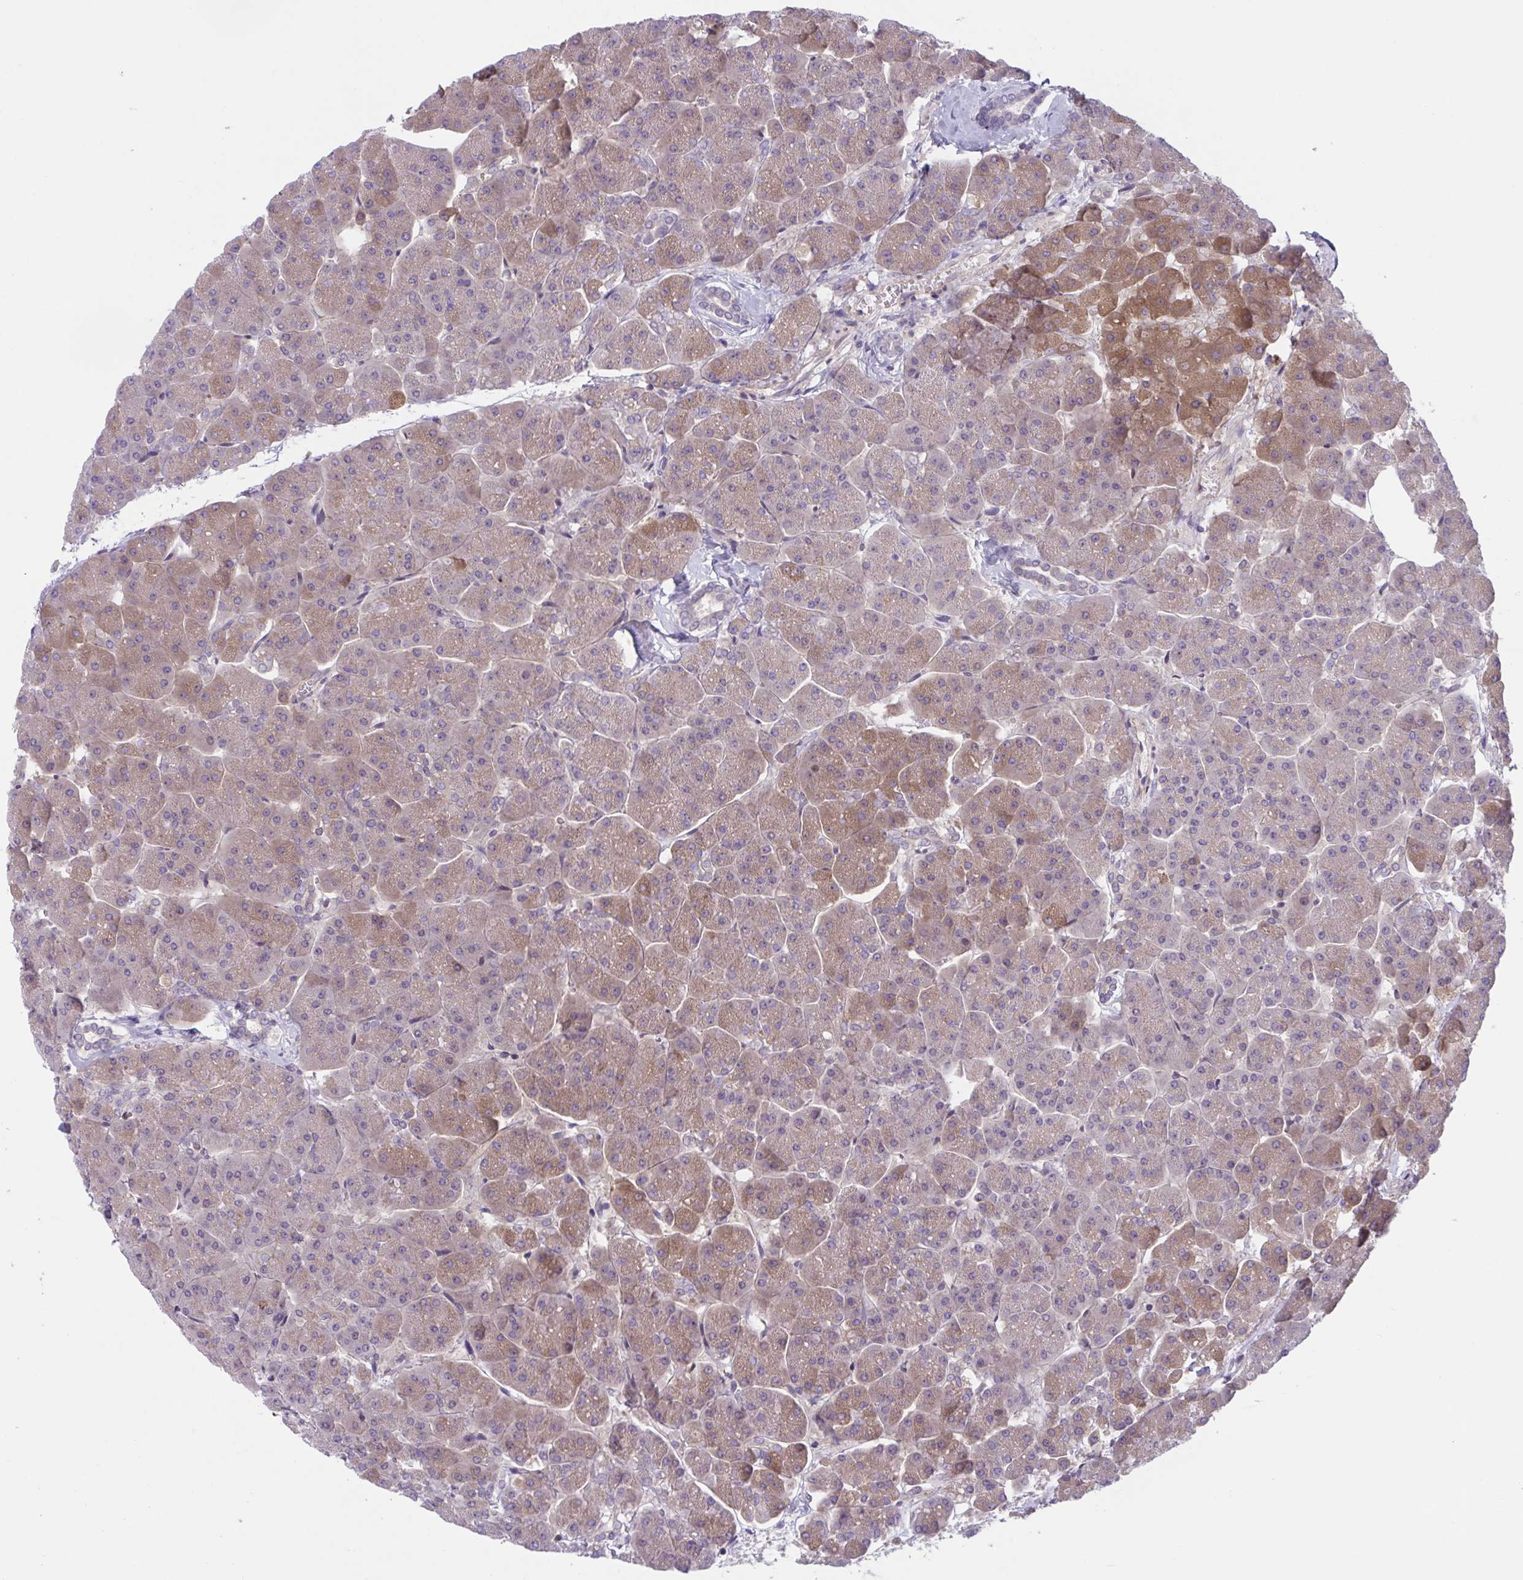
{"staining": {"intensity": "moderate", "quantity": "<25%", "location": "cytoplasmic/membranous"}, "tissue": "pancreas", "cell_type": "Exocrine glandular cells", "image_type": "normal", "snomed": [{"axis": "morphology", "description": "Normal tissue, NOS"}, {"axis": "topography", "description": "Pancreas"}, {"axis": "topography", "description": "Peripheral nerve tissue"}], "caption": "About <25% of exocrine glandular cells in unremarkable human pancreas demonstrate moderate cytoplasmic/membranous protein positivity as visualized by brown immunohistochemical staining.", "gene": "TTC7B", "patient": {"sex": "male", "age": 54}}